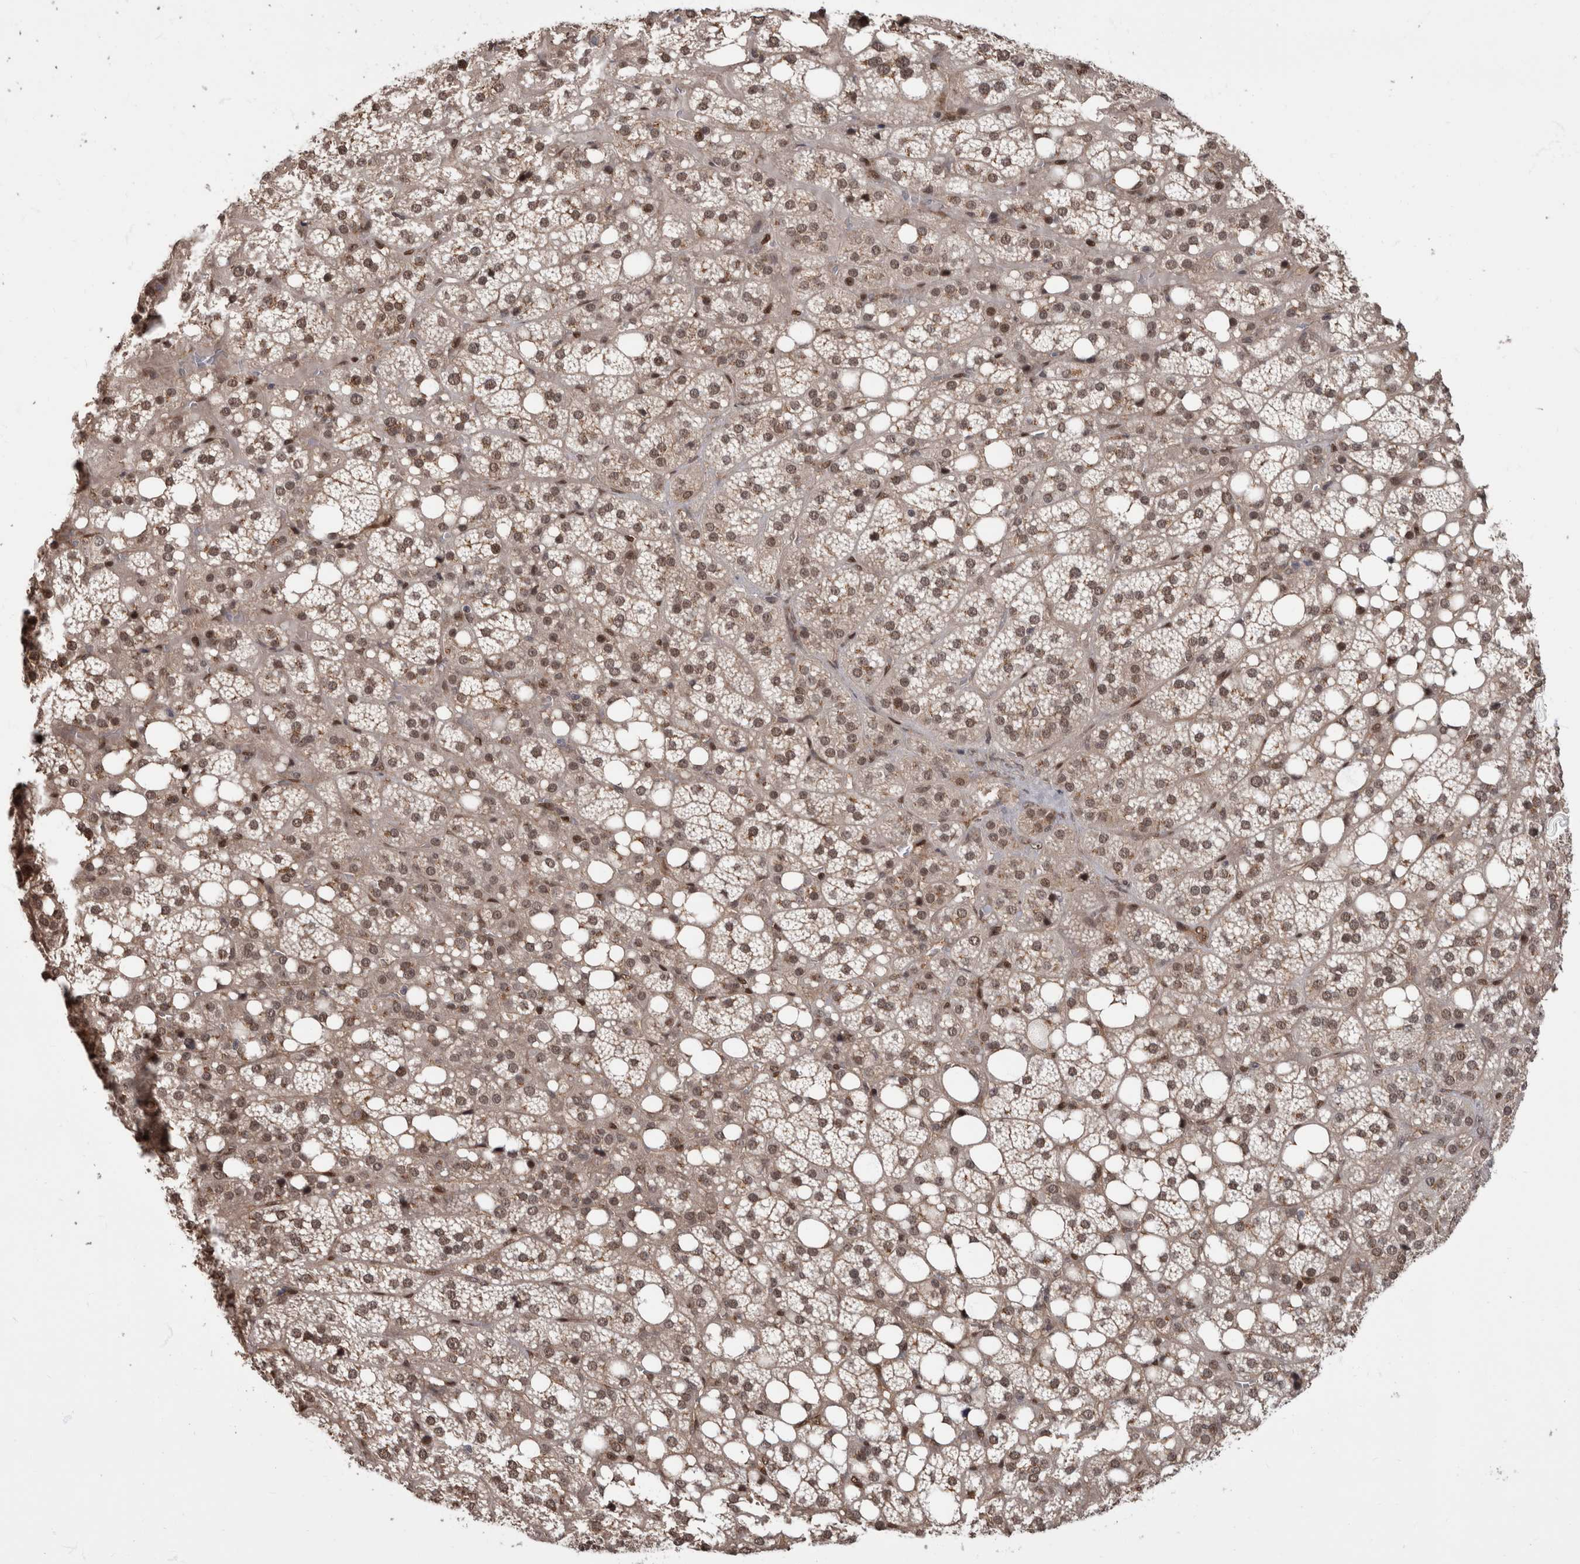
{"staining": {"intensity": "moderate", "quantity": ">75%", "location": "cytoplasmic/membranous,nuclear"}, "tissue": "adrenal gland", "cell_type": "Glandular cells", "image_type": "normal", "snomed": [{"axis": "morphology", "description": "Normal tissue, NOS"}, {"axis": "topography", "description": "Adrenal gland"}], "caption": "Protein analysis of normal adrenal gland demonstrates moderate cytoplasmic/membranous,nuclear expression in approximately >75% of glandular cells. (Stains: DAB (3,3'-diaminobenzidine) in brown, nuclei in blue, Microscopy: brightfield microscopy at high magnification).", "gene": "AKT3", "patient": {"sex": "female", "age": 59}}